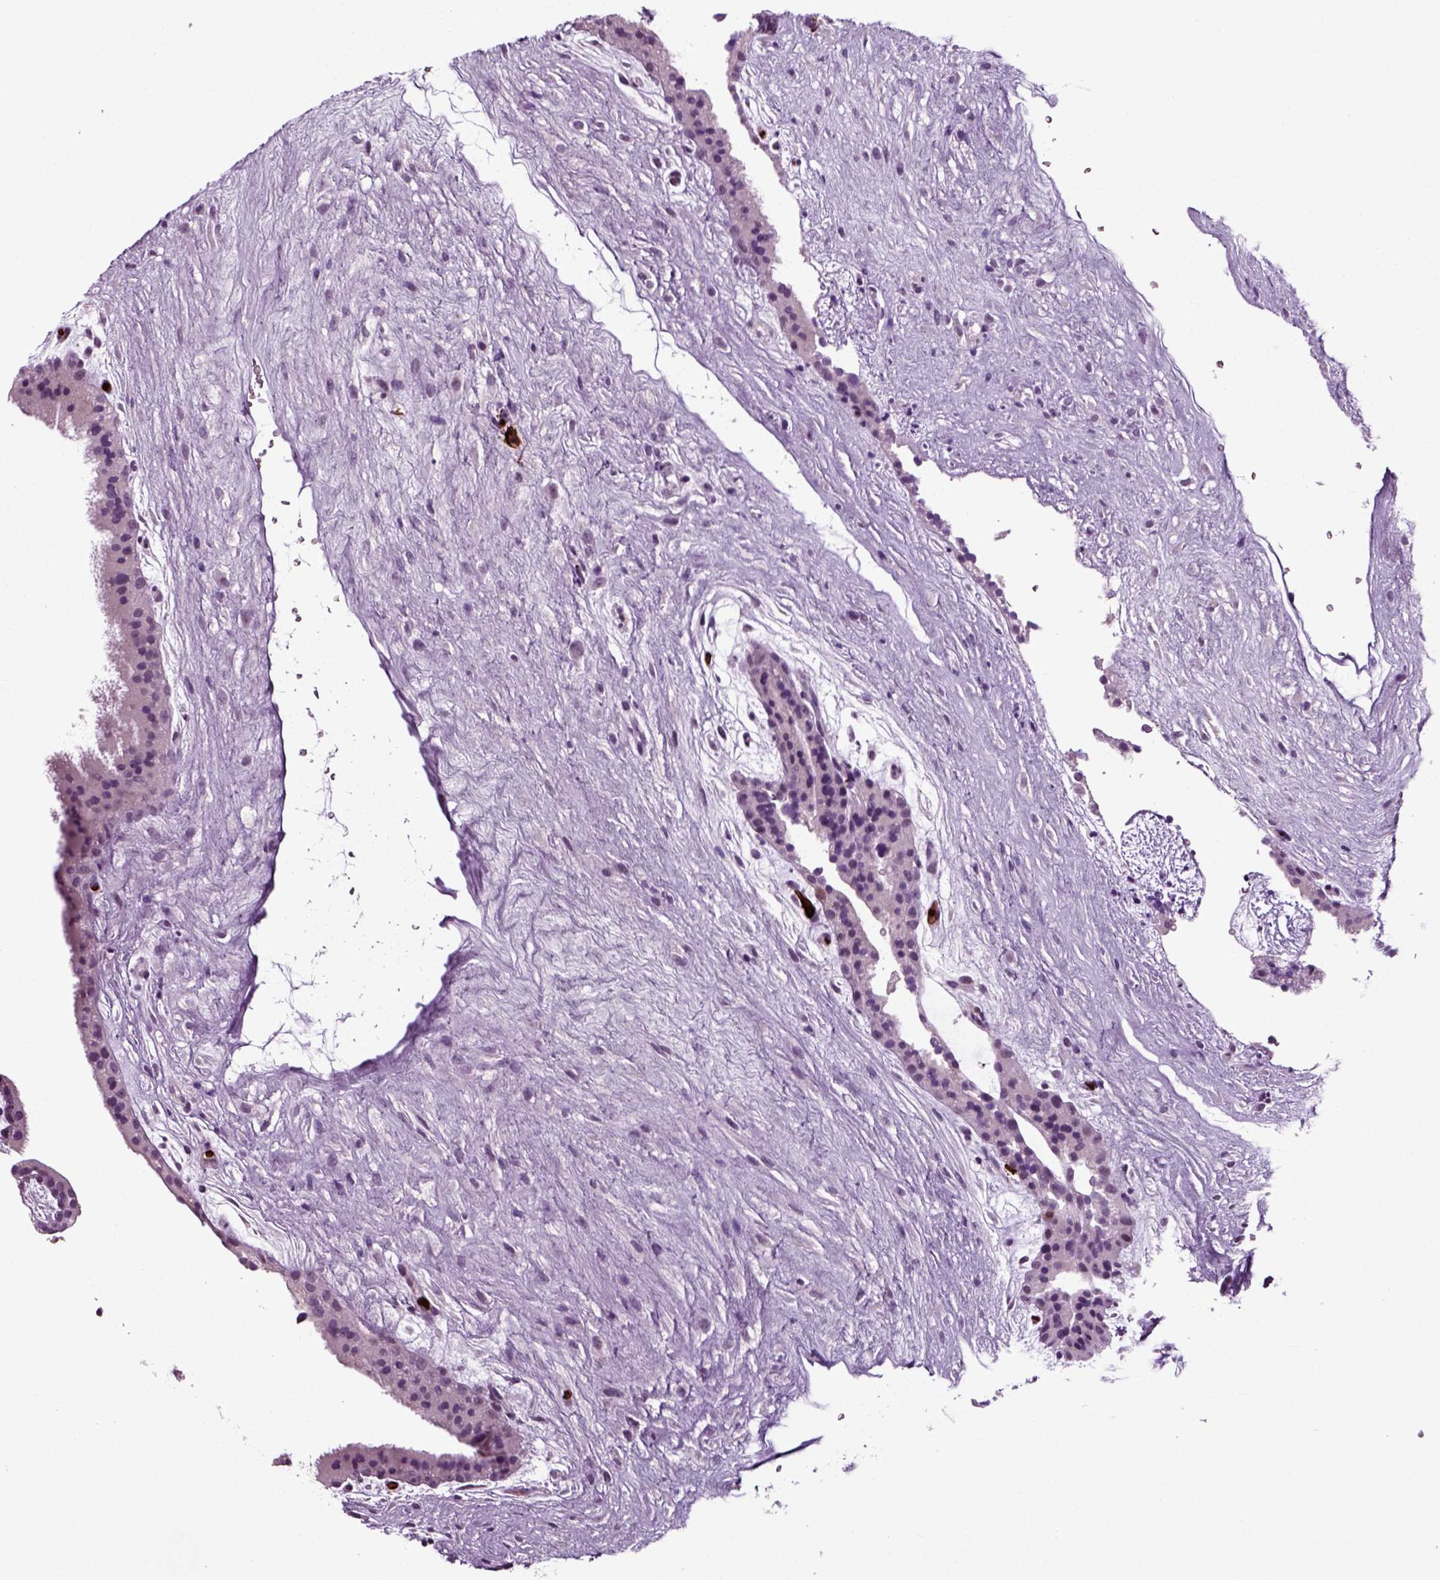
{"staining": {"intensity": "negative", "quantity": "none", "location": "none"}, "tissue": "placenta", "cell_type": "Decidual cells", "image_type": "normal", "snomed": [{"axis": "morphology", "description": "Normal tissue, NOS"}, {"axis": "topography", "description": "Placenta"}], "caption": "An IHC image of normal placenta is shown. There is no staining in decidual cells of placenta.", "gene": "SPATA17", "patient": {"sex": "female", "age": 19}}